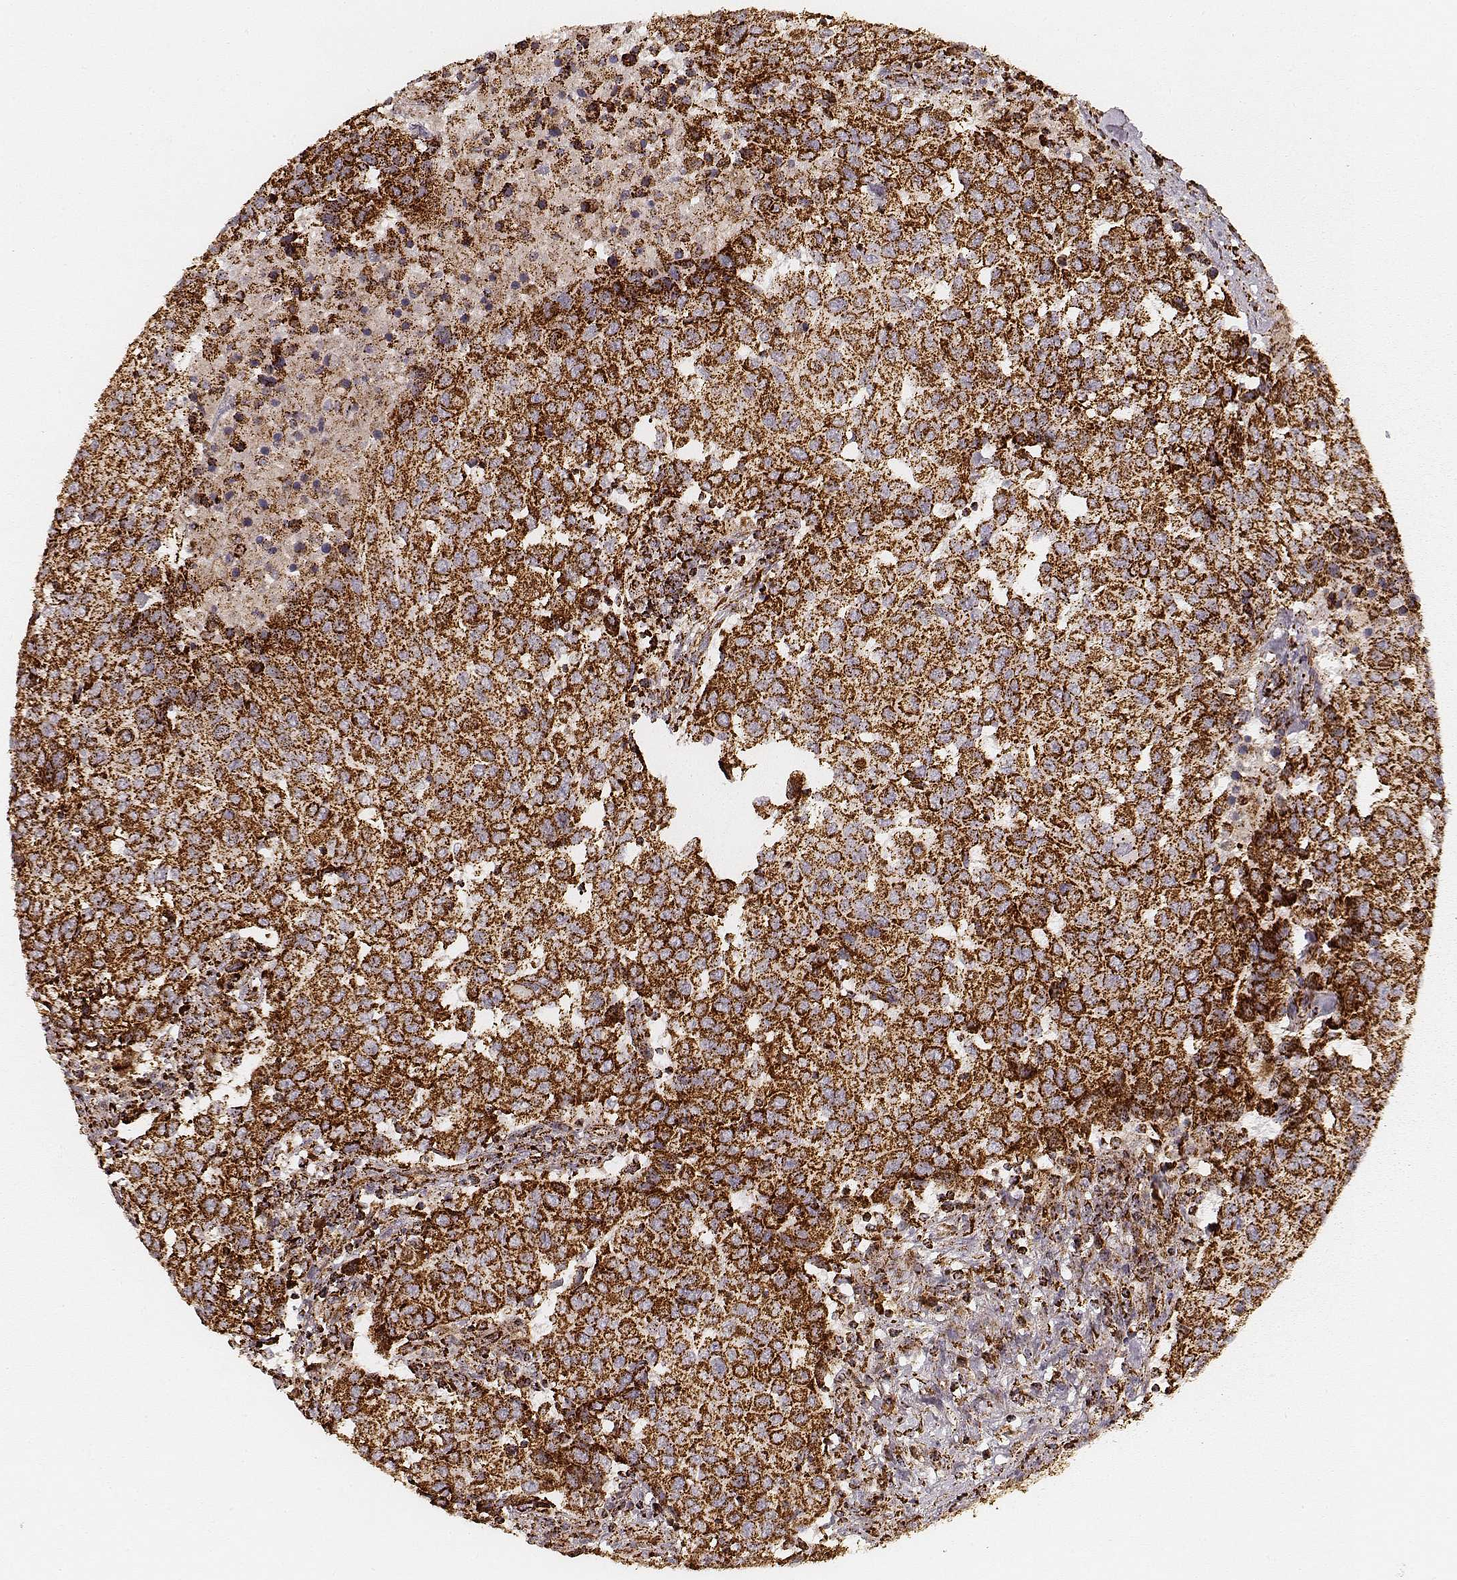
{"staining": {"intensity": "strong", "quantity": ">75%", "location": "cytoplasmic/membranous"}, "tissue": "urothelial cancer", "cell_type": "Tumor cells", "image_type": "cancer", "snomed": [{"axis": "morphology", "description": "Urothelial carcinoma, High grade"}, {"axis": "topography", "description": "Urinary bladder"}], "caption": "A micrograph showing strong cytoplasmic/membranous expression in about >75% of tumor cells in high-grade urothelial carcinoma, as visualized by brown immunohistochemical staining.", "gene": "CS", "patient": {"sex": "female", "age": 78}}